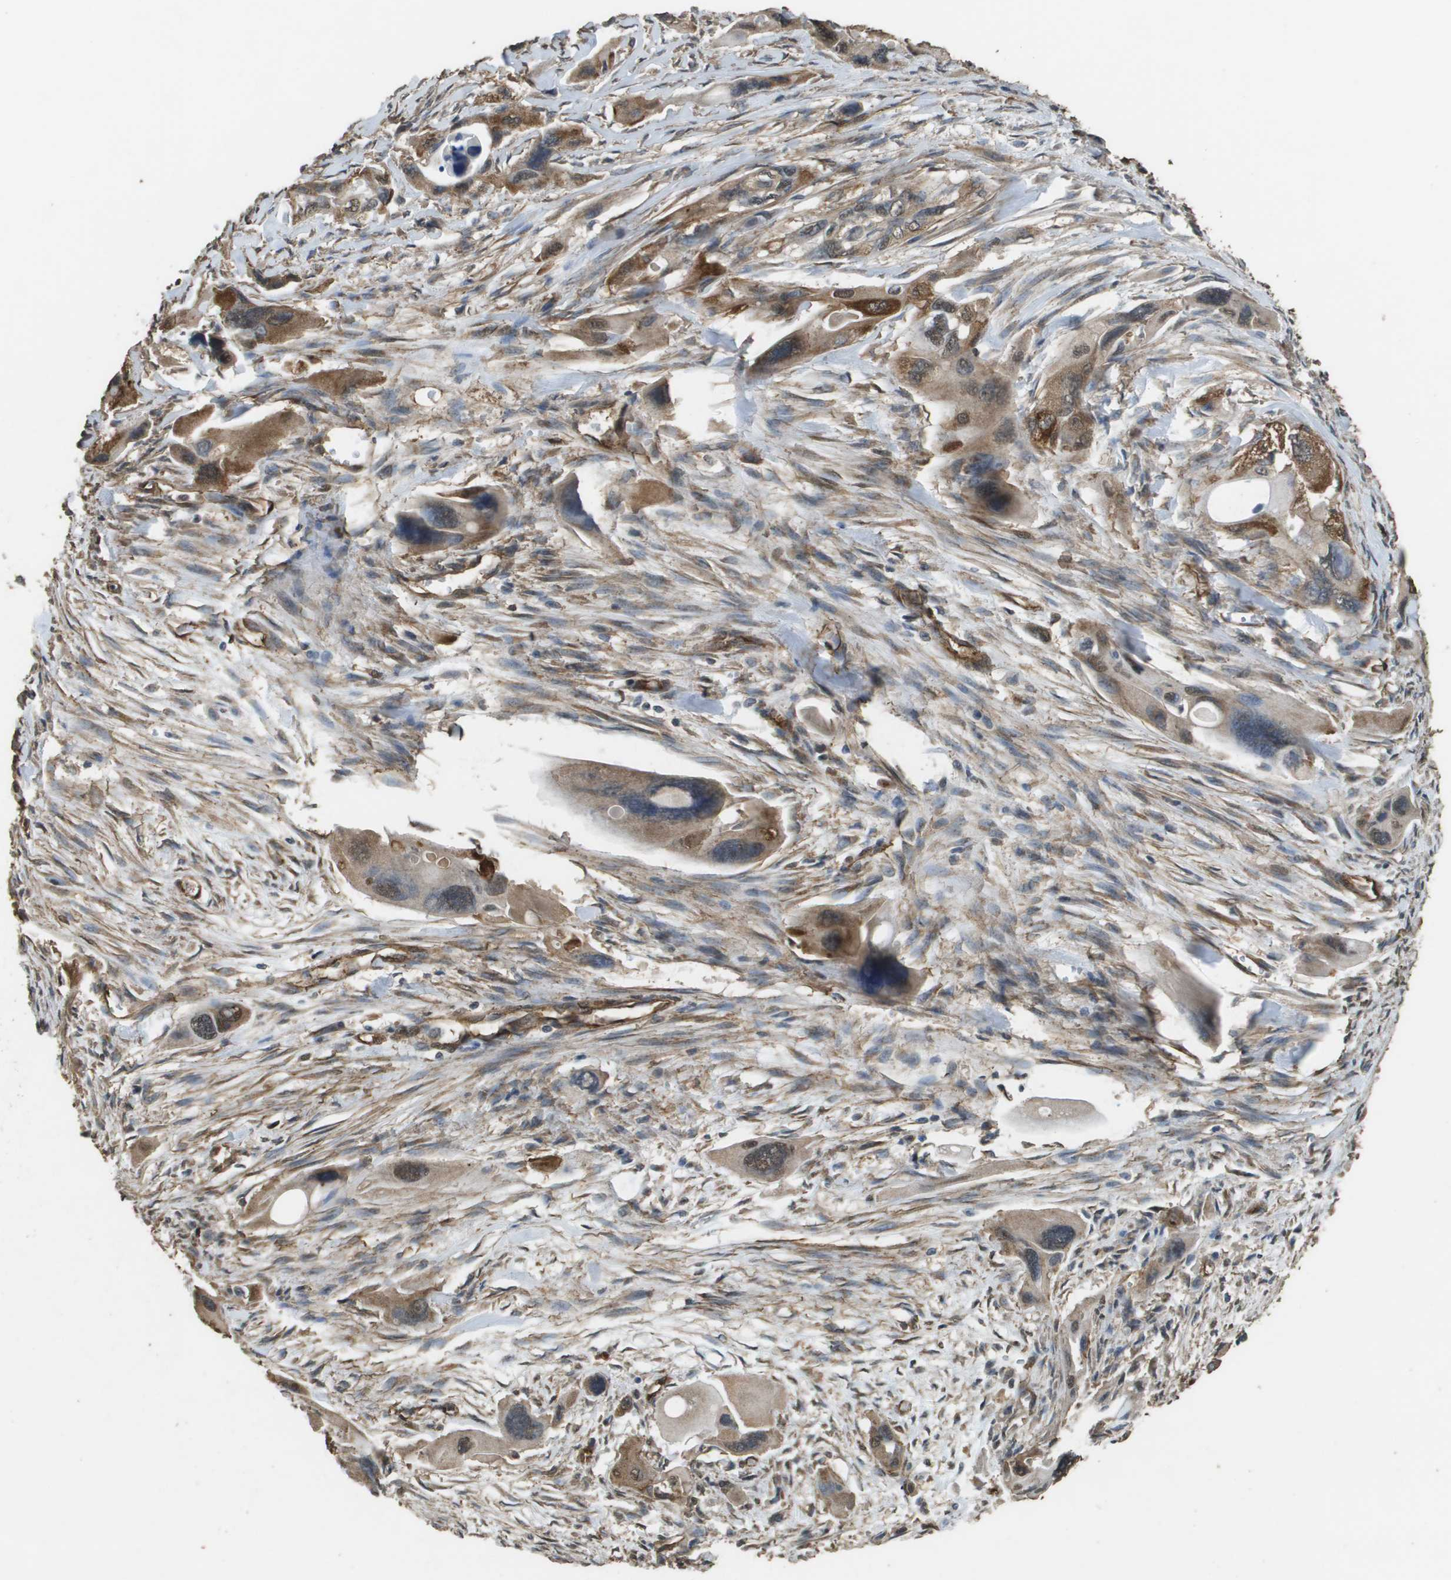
{"staining": {"intensity": "moderate", "quantity": ">75%", "location": "cytoplasmic/membranous,nuclear"}, "tissue": "pancreatic cancer", "cell_type": "Tumor cells", "image_type": "cancer", "snomed": [{"axis": "morphology", "description": "Adenocarcinoma, NOS"}, {"axis": "topography", "description": "Pancreas"}], "caption": "This is a micrograph of immunohistochemistry staining of pancreatic adenocarcinoma, which shows moderate staining in the cytoplasmic/membranous and nuclear of tumor cells.", "gene": "AAMP", "patient": {"sex": "male", "age": 73}}